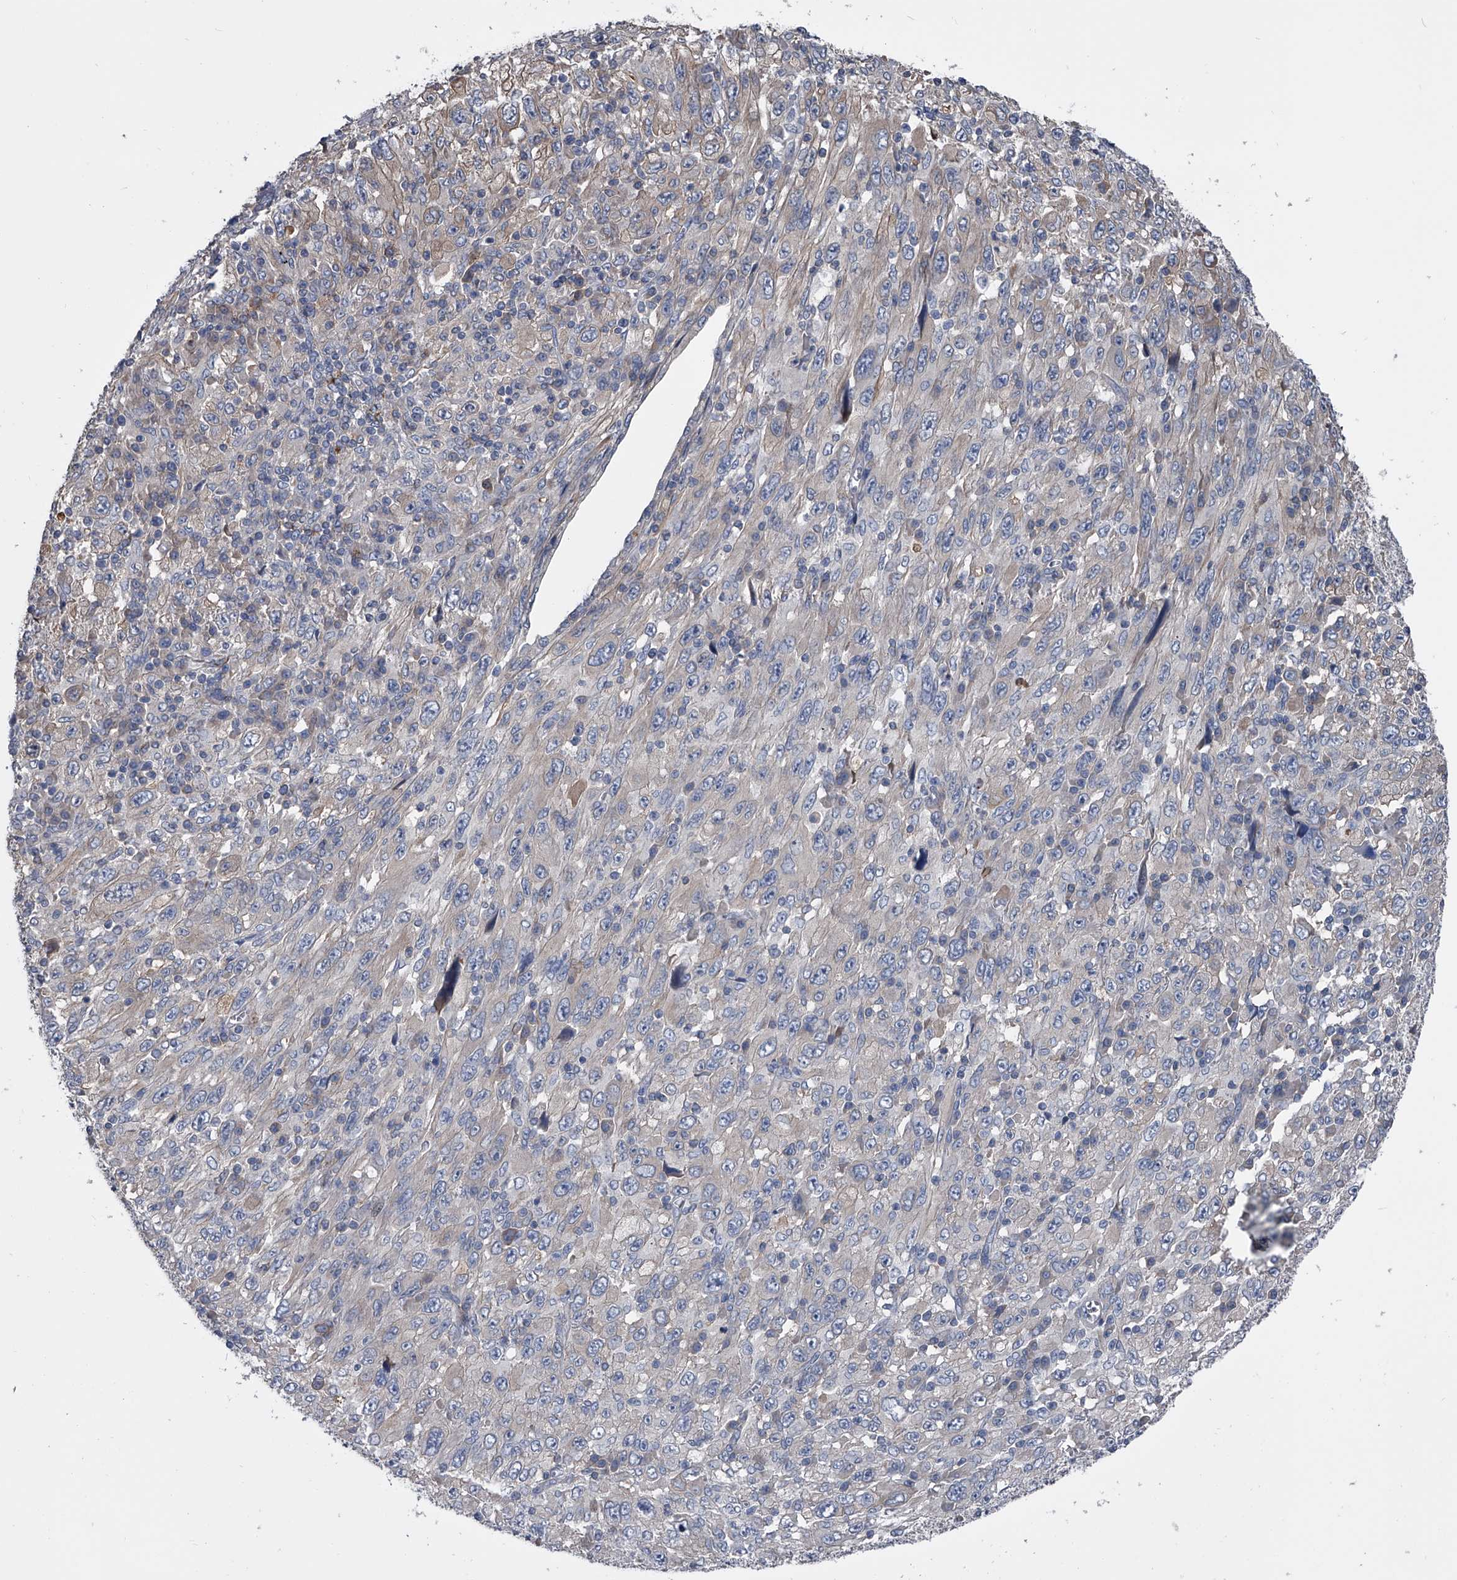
{"staining": {"intensity": "negative", "quantity": "none", "location": "none"}, "tissue": "melanoma", "cell_type": "Tumor cells", "image_type": "cancer", "snomed": [{"axis": "morphology", "description": "Malignant melanoma, Metastatic site"}, {"axis": "topography", "description": "Skin"}], "caption": "An immunohistochemistry image of malignant melanoma (metastatic site) is shown. There is no staining in tumor cells of malignant melanoma (metastatic site).", "gene": "KIF13A", "patient": {"sex": "female", "age": 56}}